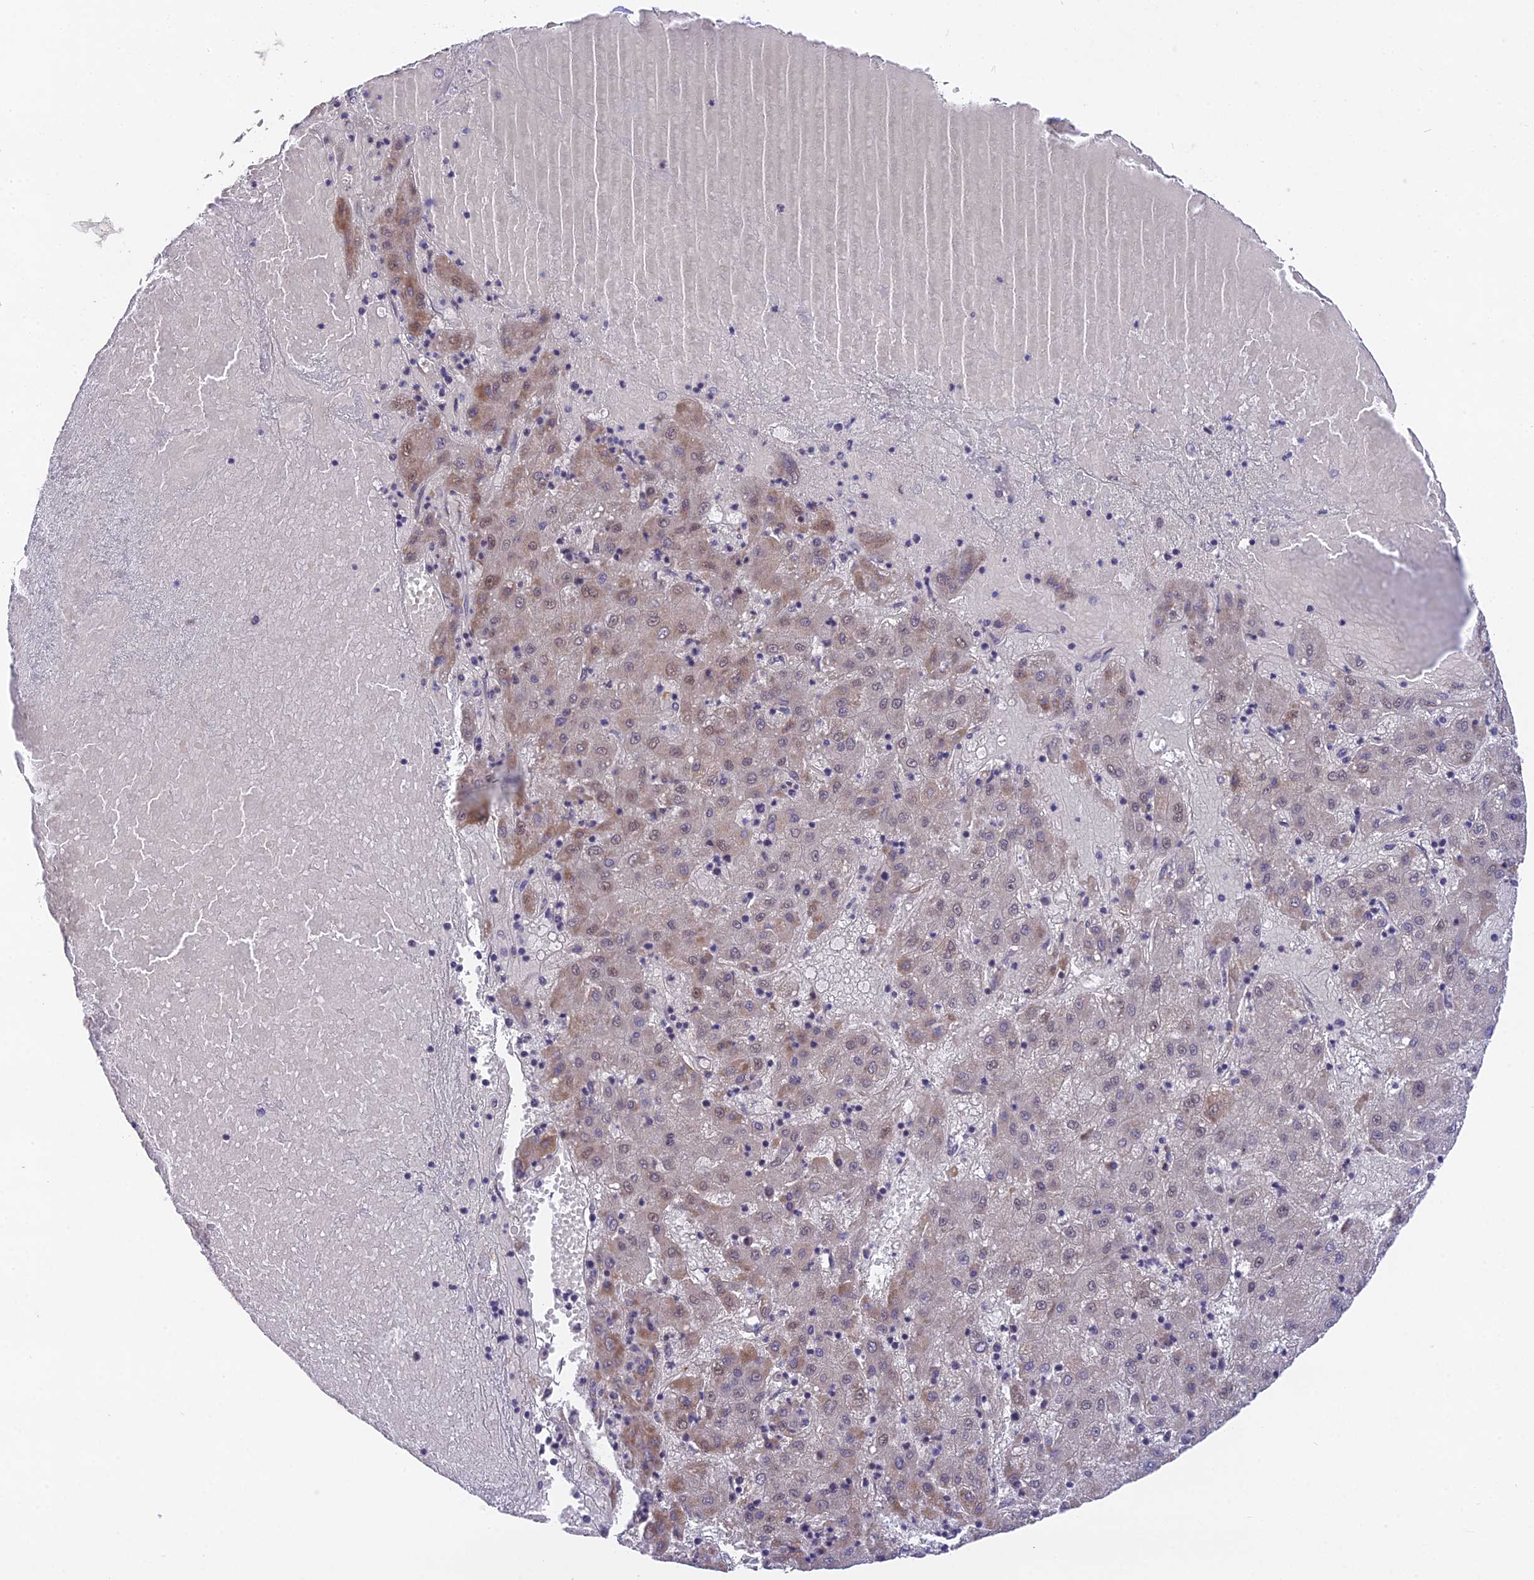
{"staining": {"intensity": "weak", "quantity": "<25%", "location": "cytoplasmic/membranous"}, "tissue": "liver cancer", "cell_type": "Tumor cells", "image_type": "cancer", "snomed": [{"axis": "morphology", "description": "Carcinoma, Hepatocellular, NOS"}, {"axis": "topography", "description": "Liver"}], "caption": "The histopathology image exhibits no significant positivity in tumor cells of hepatocellular carcinoma (liver).", "gene": "PUS10", "patient": {"sex": "male", "age": 72}}